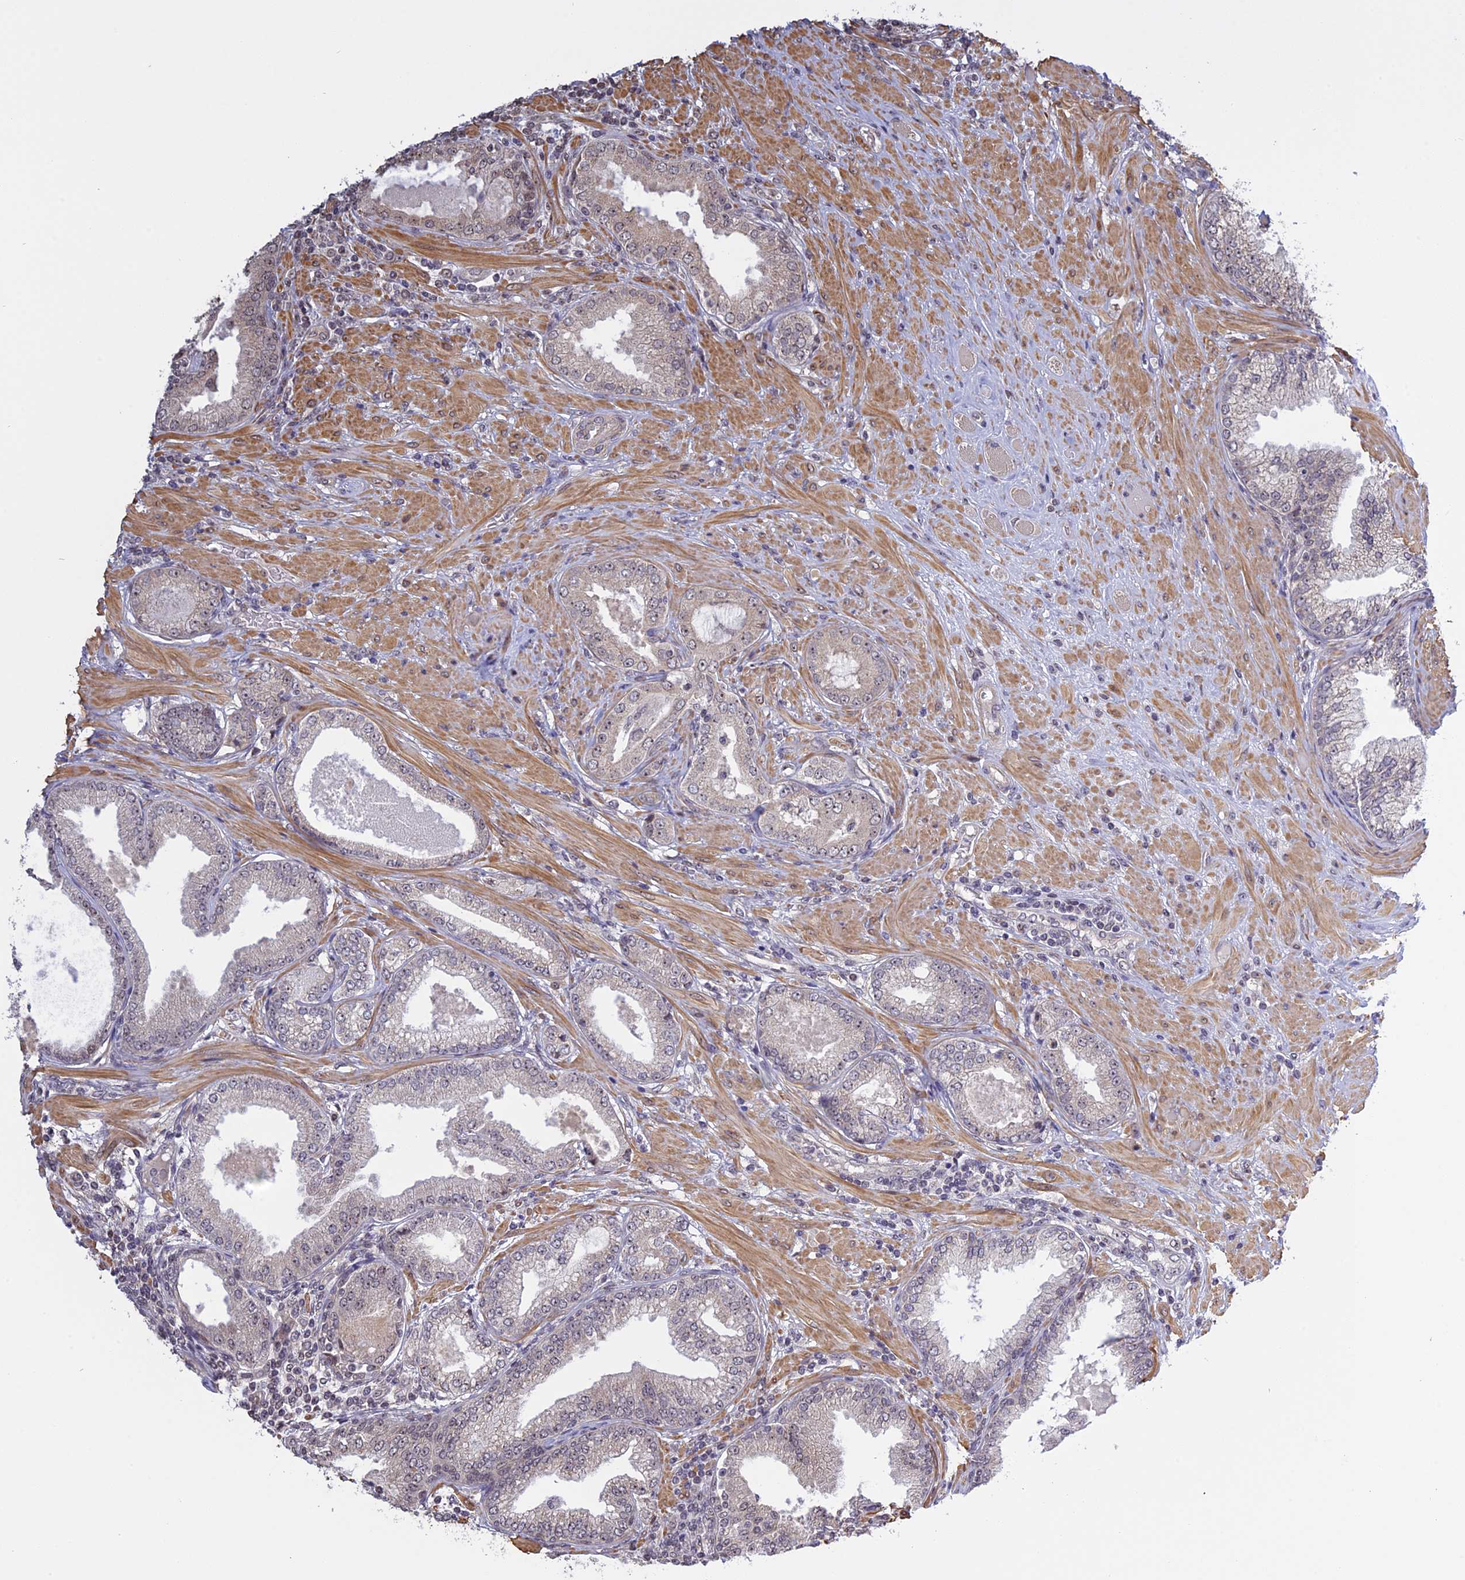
{"staining": {"intensity": "negative", "quantity": "none", "location": "none"}, "tissue": "prostate cancer", "cell_type": "Tumor cells", "image_type": "cancer", "snomed": [{"axis": "morphology", "description": "Adenocarcinoma, High grade"}, {"axis": "topography", "description": "Prostate"}], "caption": "Prostate cancer (high-grade adenocarcinoma) was stained to show a protein in brown. There is no significant positivity in tumor cells.", "gene": "MGA", "patient": {"sex": "male", "age": 71}}